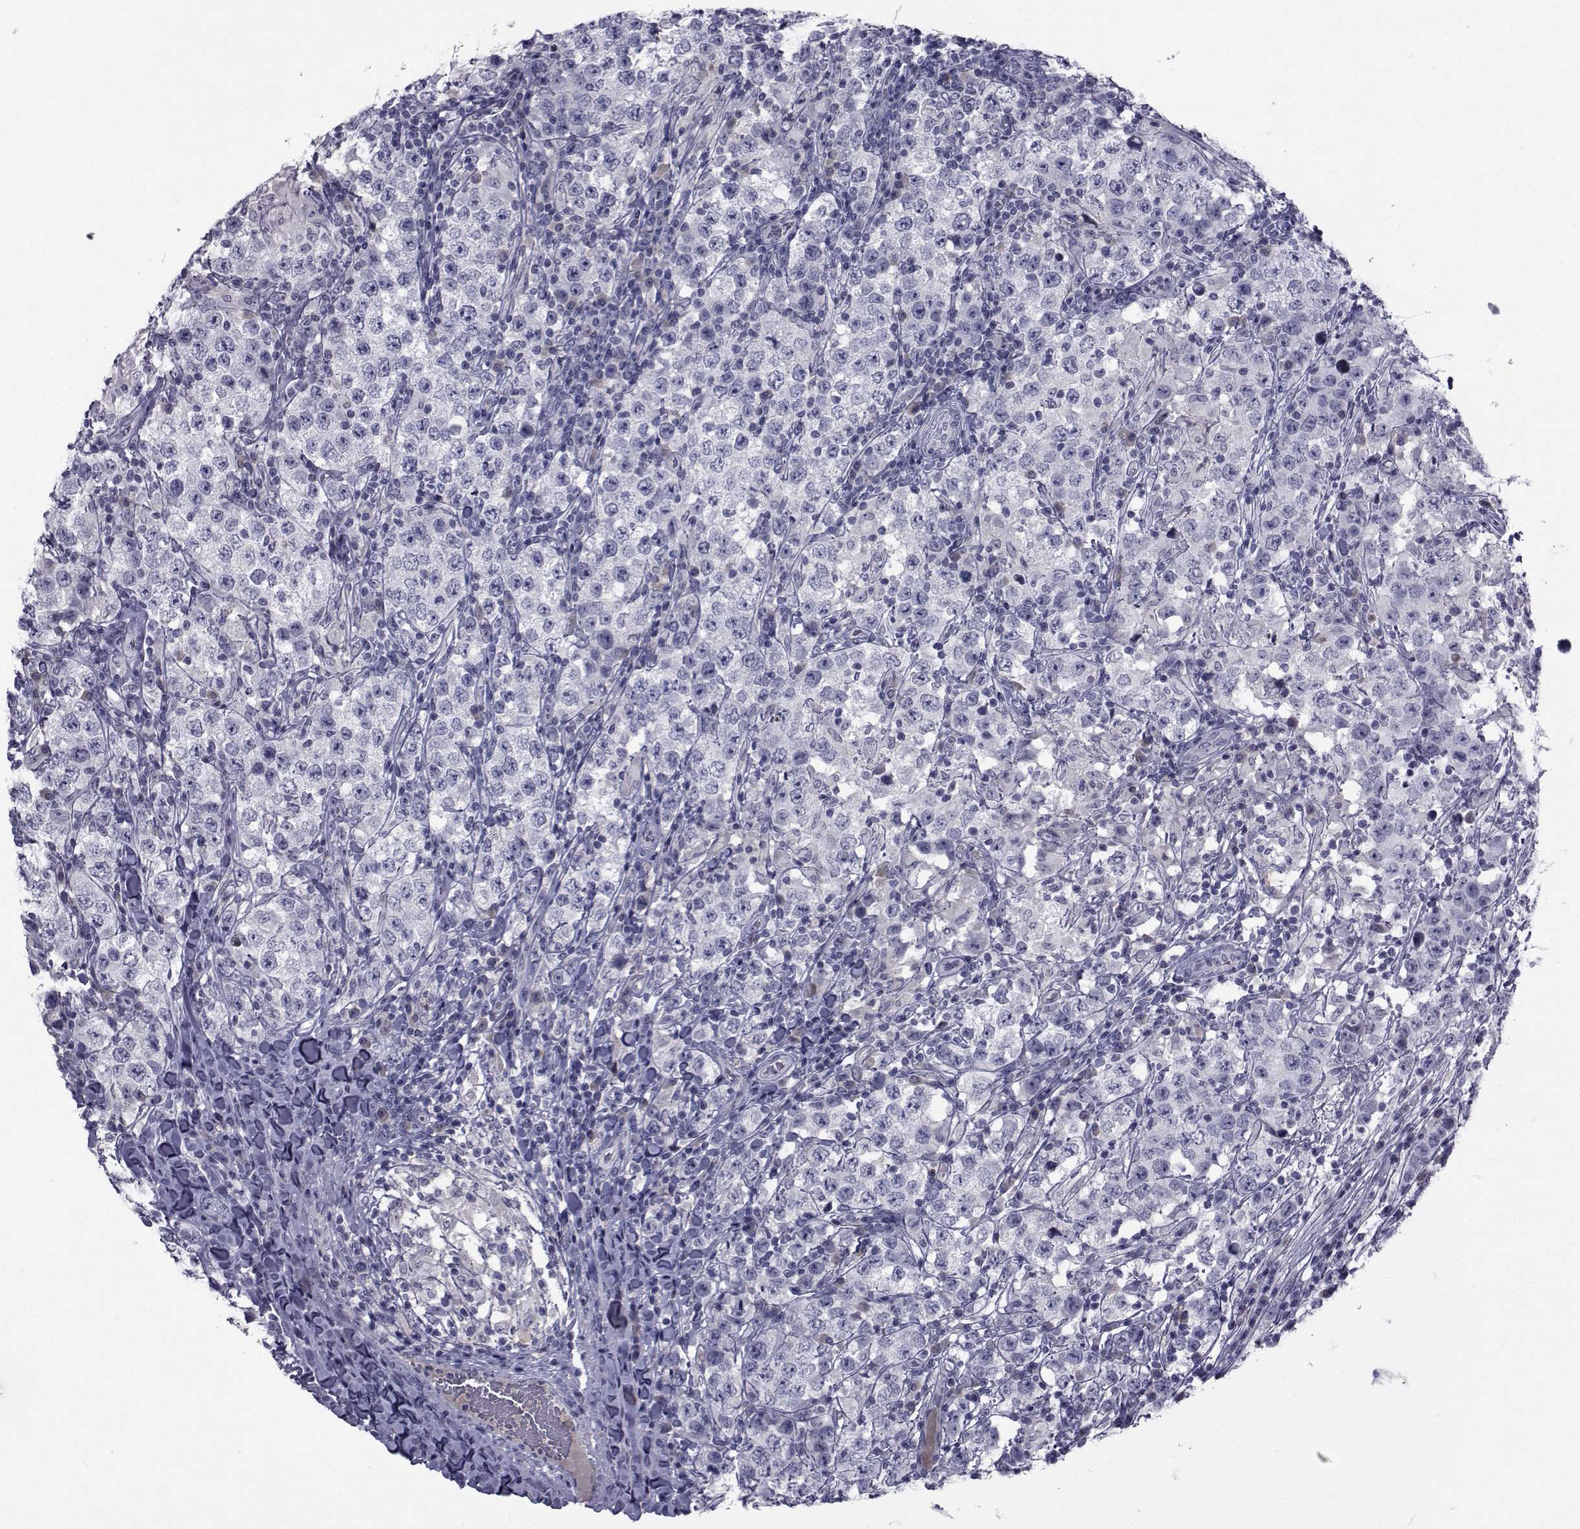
{"staining": {"intensity": "negative", "quantity": "none", "location": "none"}, "tissue": "testis cancer", "cell_type": "Tumor cells", "image_type": "cancer", "snomed": [{"axis": "morphology", "description": "Seminoma, NOS"}, {"axis": "morphology", "description": "Carcinoma, Embryonal, NOS"}, {"axis": "topography", "description": "Testis"}], "caption": "Image shows no significant protein expression in tumor cells of embryonal carcinoma (testis). (Stains: DAB immunohistochemistry (IHC) with hematoxylin counter stain, Microscopy: brightfield microscopy at high magnification).", "gene": "PAX2", "patient": {"sex": "male", "age": 41}}